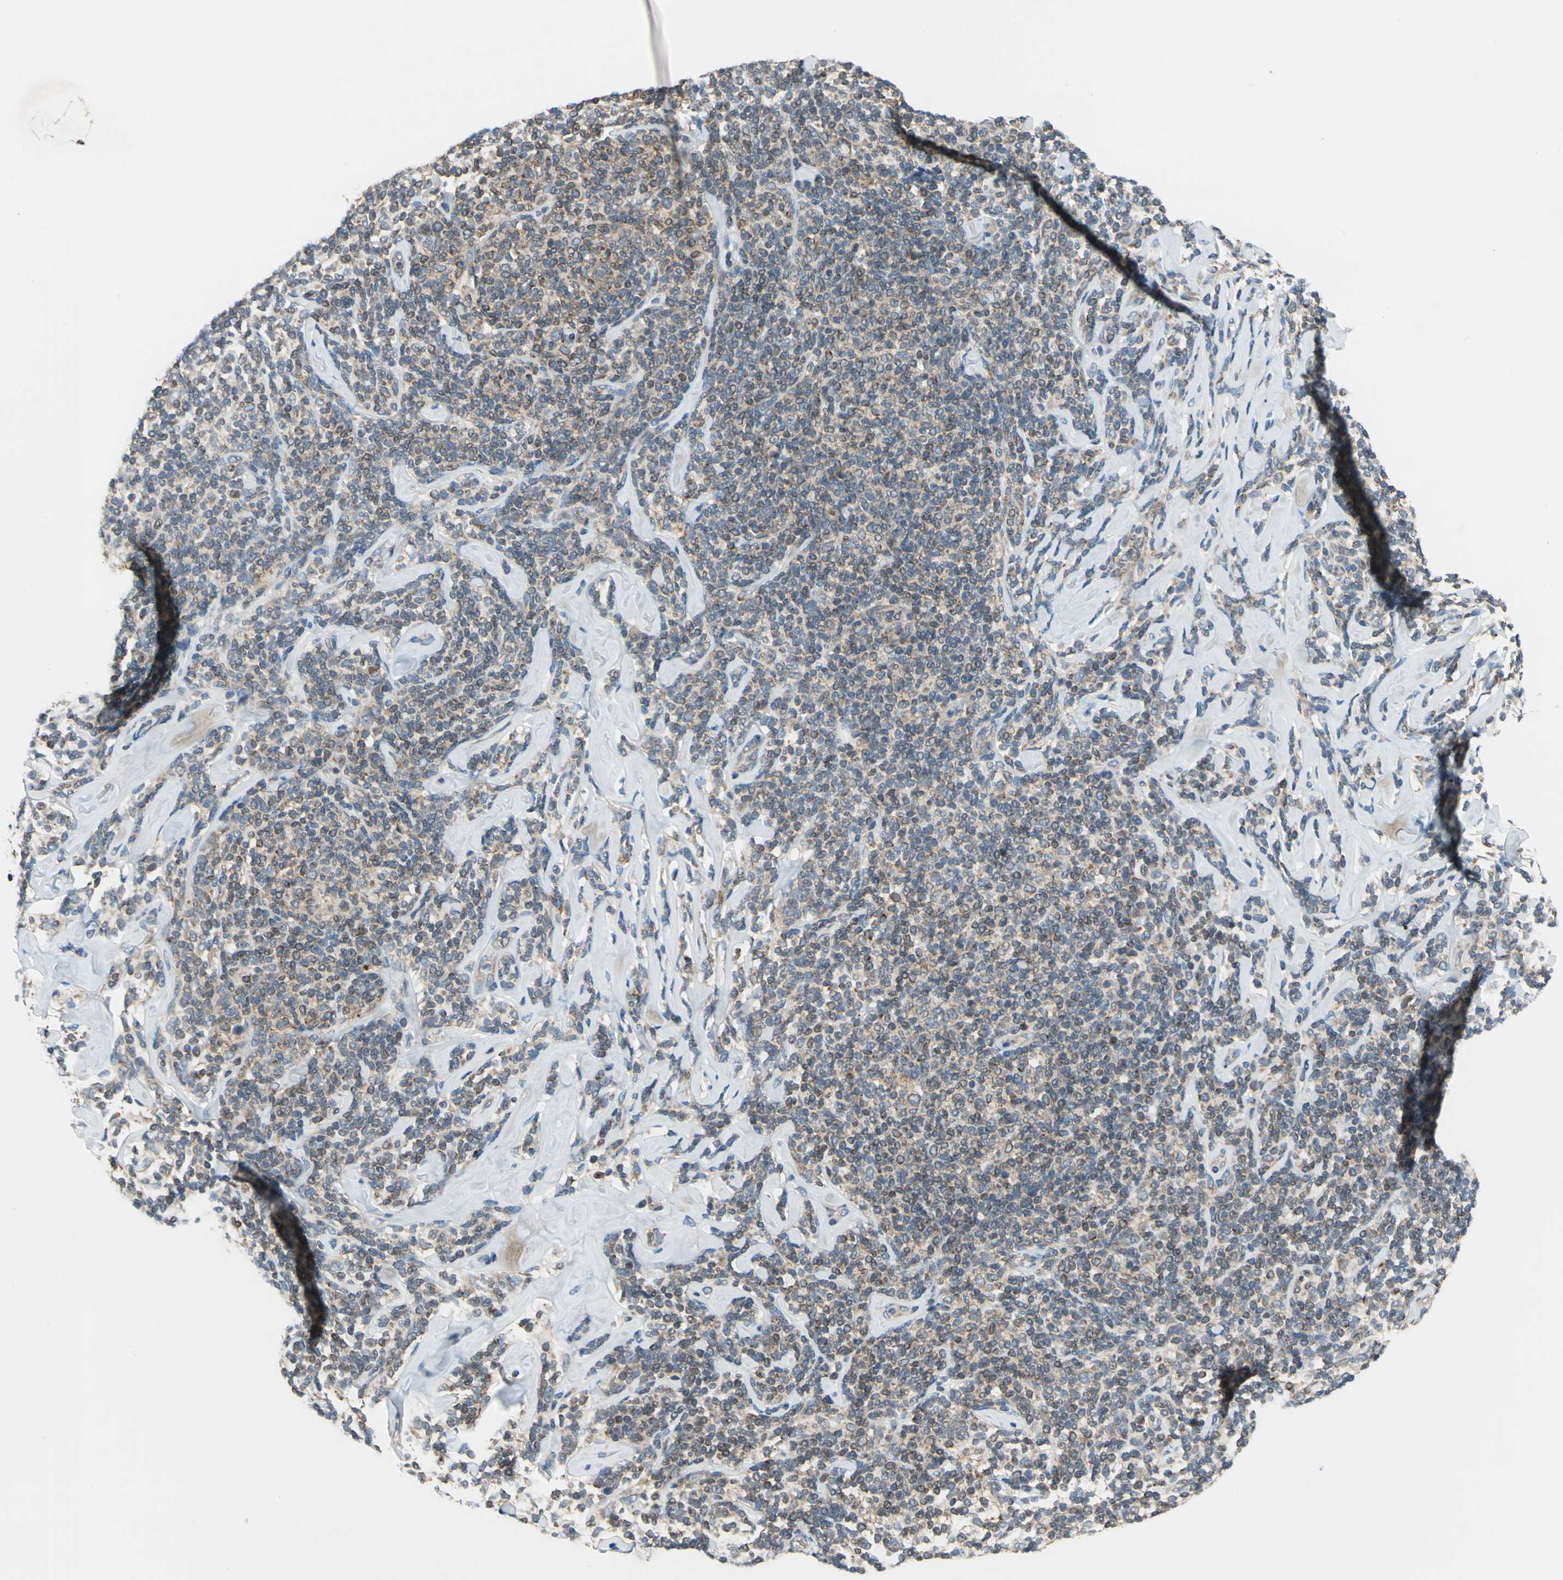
{"staining": {"intensity": "weak", "quantity": ">75%", "location": "cytoplasmic/membranous"}, "tissue": "lymphoma", "cell_type": "Tumor cells", "image_type": "cancer", "snomed": [{"axis": "morphology", "description": "Malignant lymphoma, non-Hodgkin's type, Low grade"}, {"axis": "topography", "description": "Lymph node"}], "caption": "Weak cytoplasmic/membranous protein expression is appreciated in approximately >75% of tumor cells in lymphoma.", "gene": "TRAK1", "patient": {"sex": "female", "age": 56}}